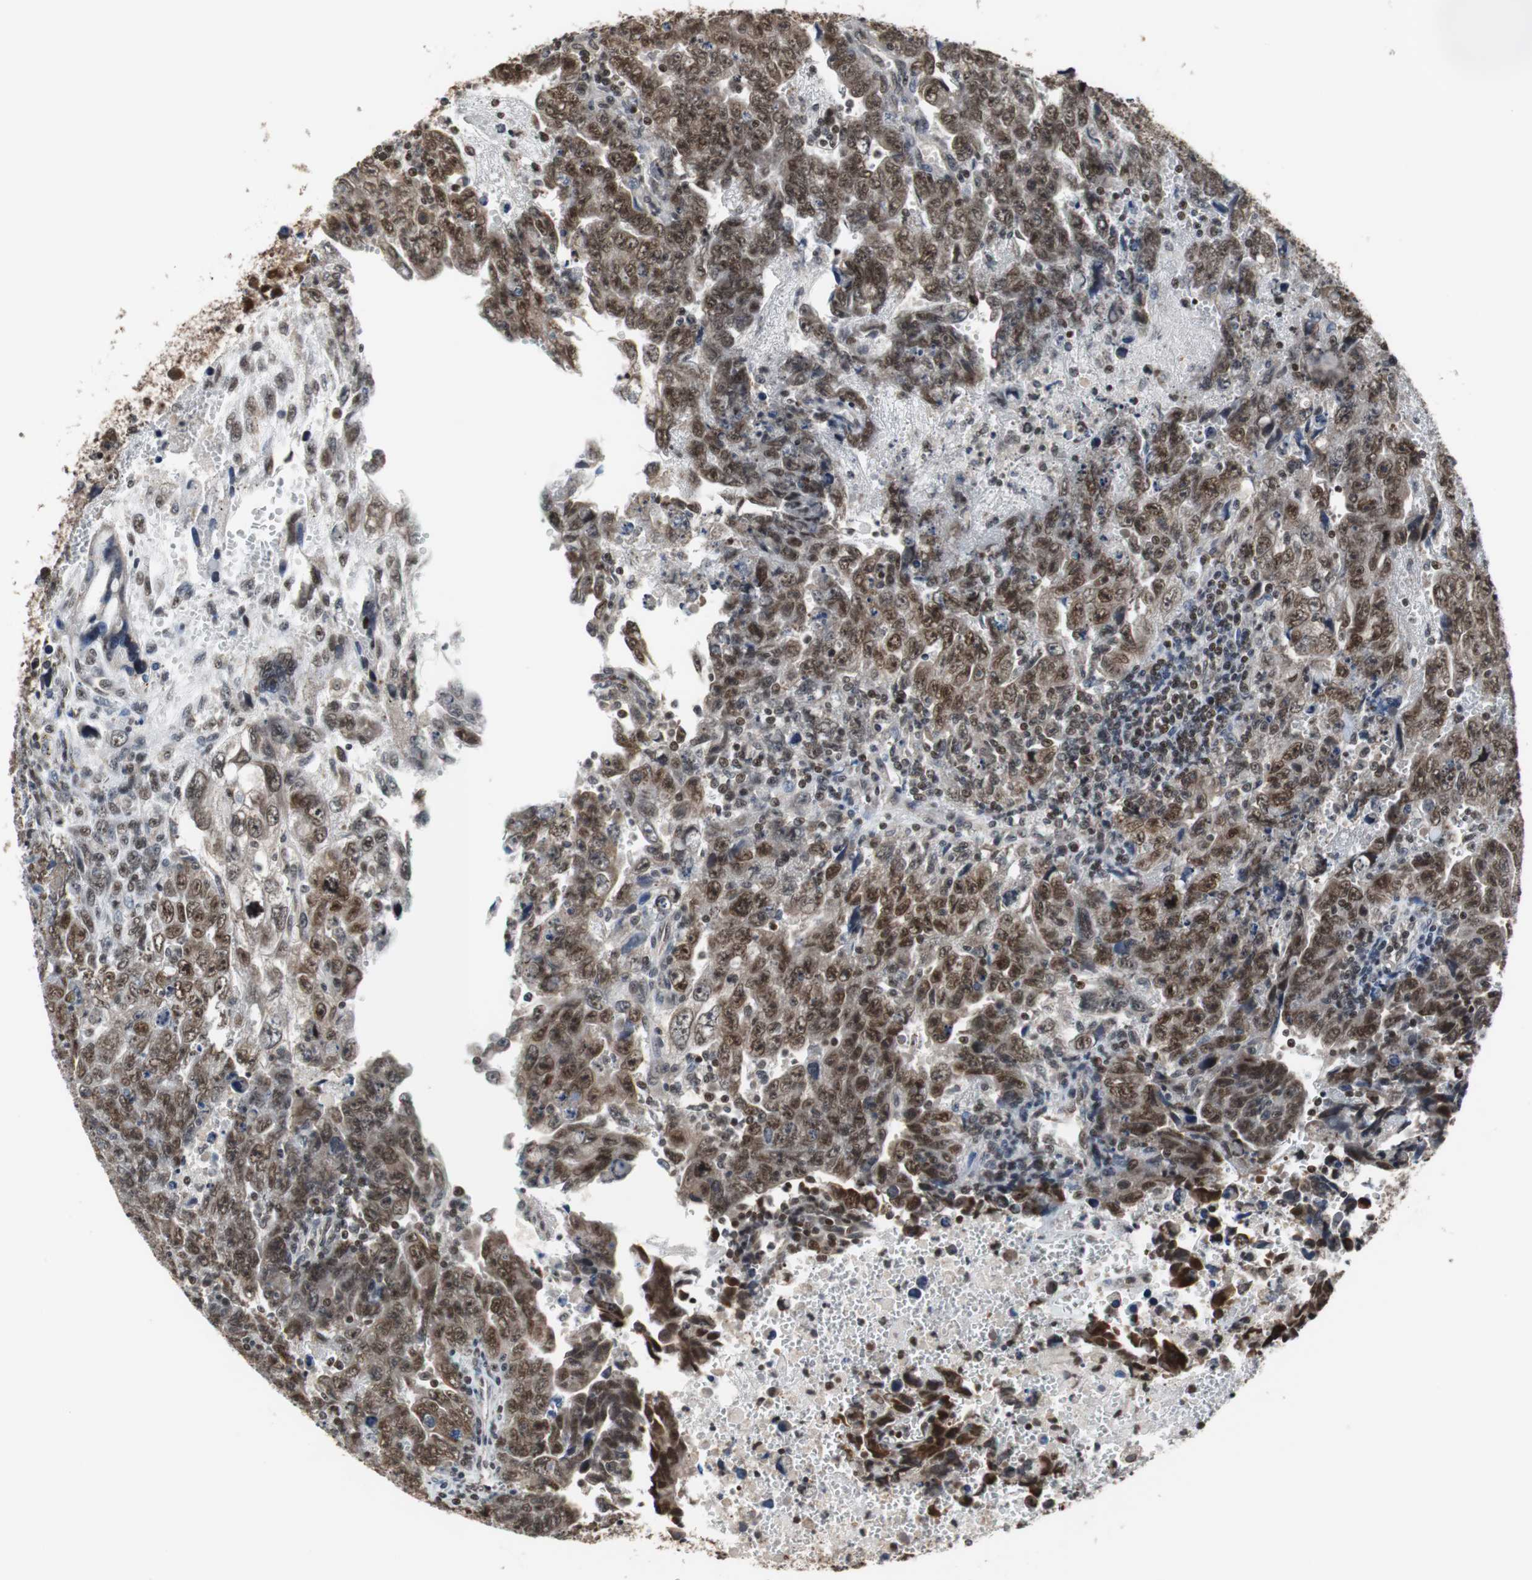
{"staining": {"intensity": "strong", "quantity": ">75%", "location": "nuclear"}, "tissue": "testis cancer", "cell_type": "Tumor cells", "image_type": "cancer", "snomed": [{"axis": "morphology", "description": "Carcinoma, Embryonal, NOS"}, {"axis": "topography", "description": "Testis"}], "caption": "There is high levels of strong nuclear expression in tumor cells of testis cancer, as demonstrated by immunohistochemical staining (brown color).", "gene": "REST", "patient": {"sex": "male", "age": 28}}